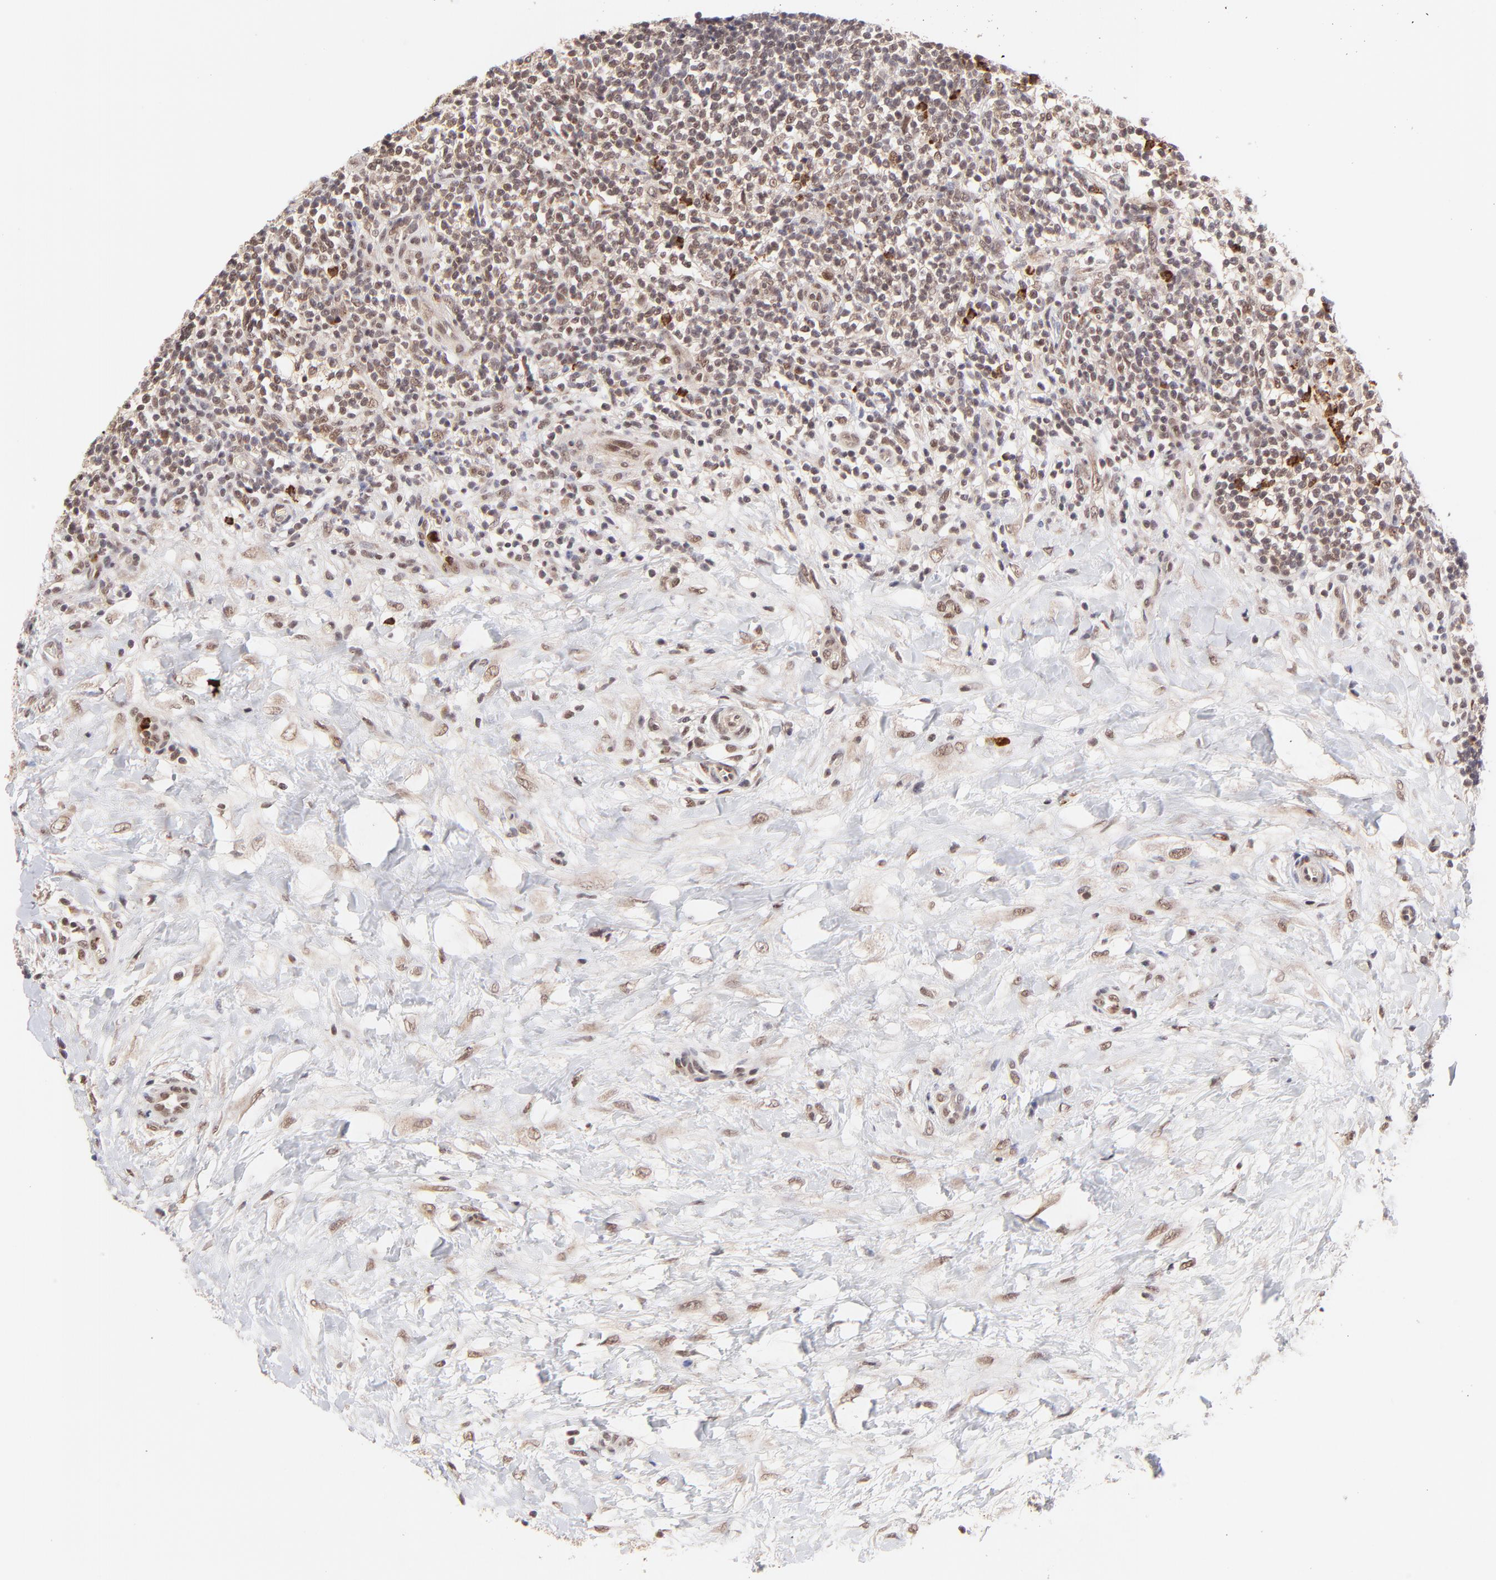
{"staining": {"intensity": "strong", "quantity": "<25%", "location": "cytoplasmic/membranous"}, "tissue": "lymphoma", "cell_type": "Tumor cells", "image_type": "cancer", "snomed": [{"axis": "morphology", "description": "Malignant lymphoma, non-Hodgkin's type, Low grade"}, {"axis": "topography", "description": "Lymph node"}], "caption": "A photomicrograph of human low-grade malignant lymphoma, non-Hodgkin's type stained for a protein displays strong cytoplasmic/membranous brown staining in tumor cells.", "gene": "MED12", "patient": {"sex": "female", "age": 76}}